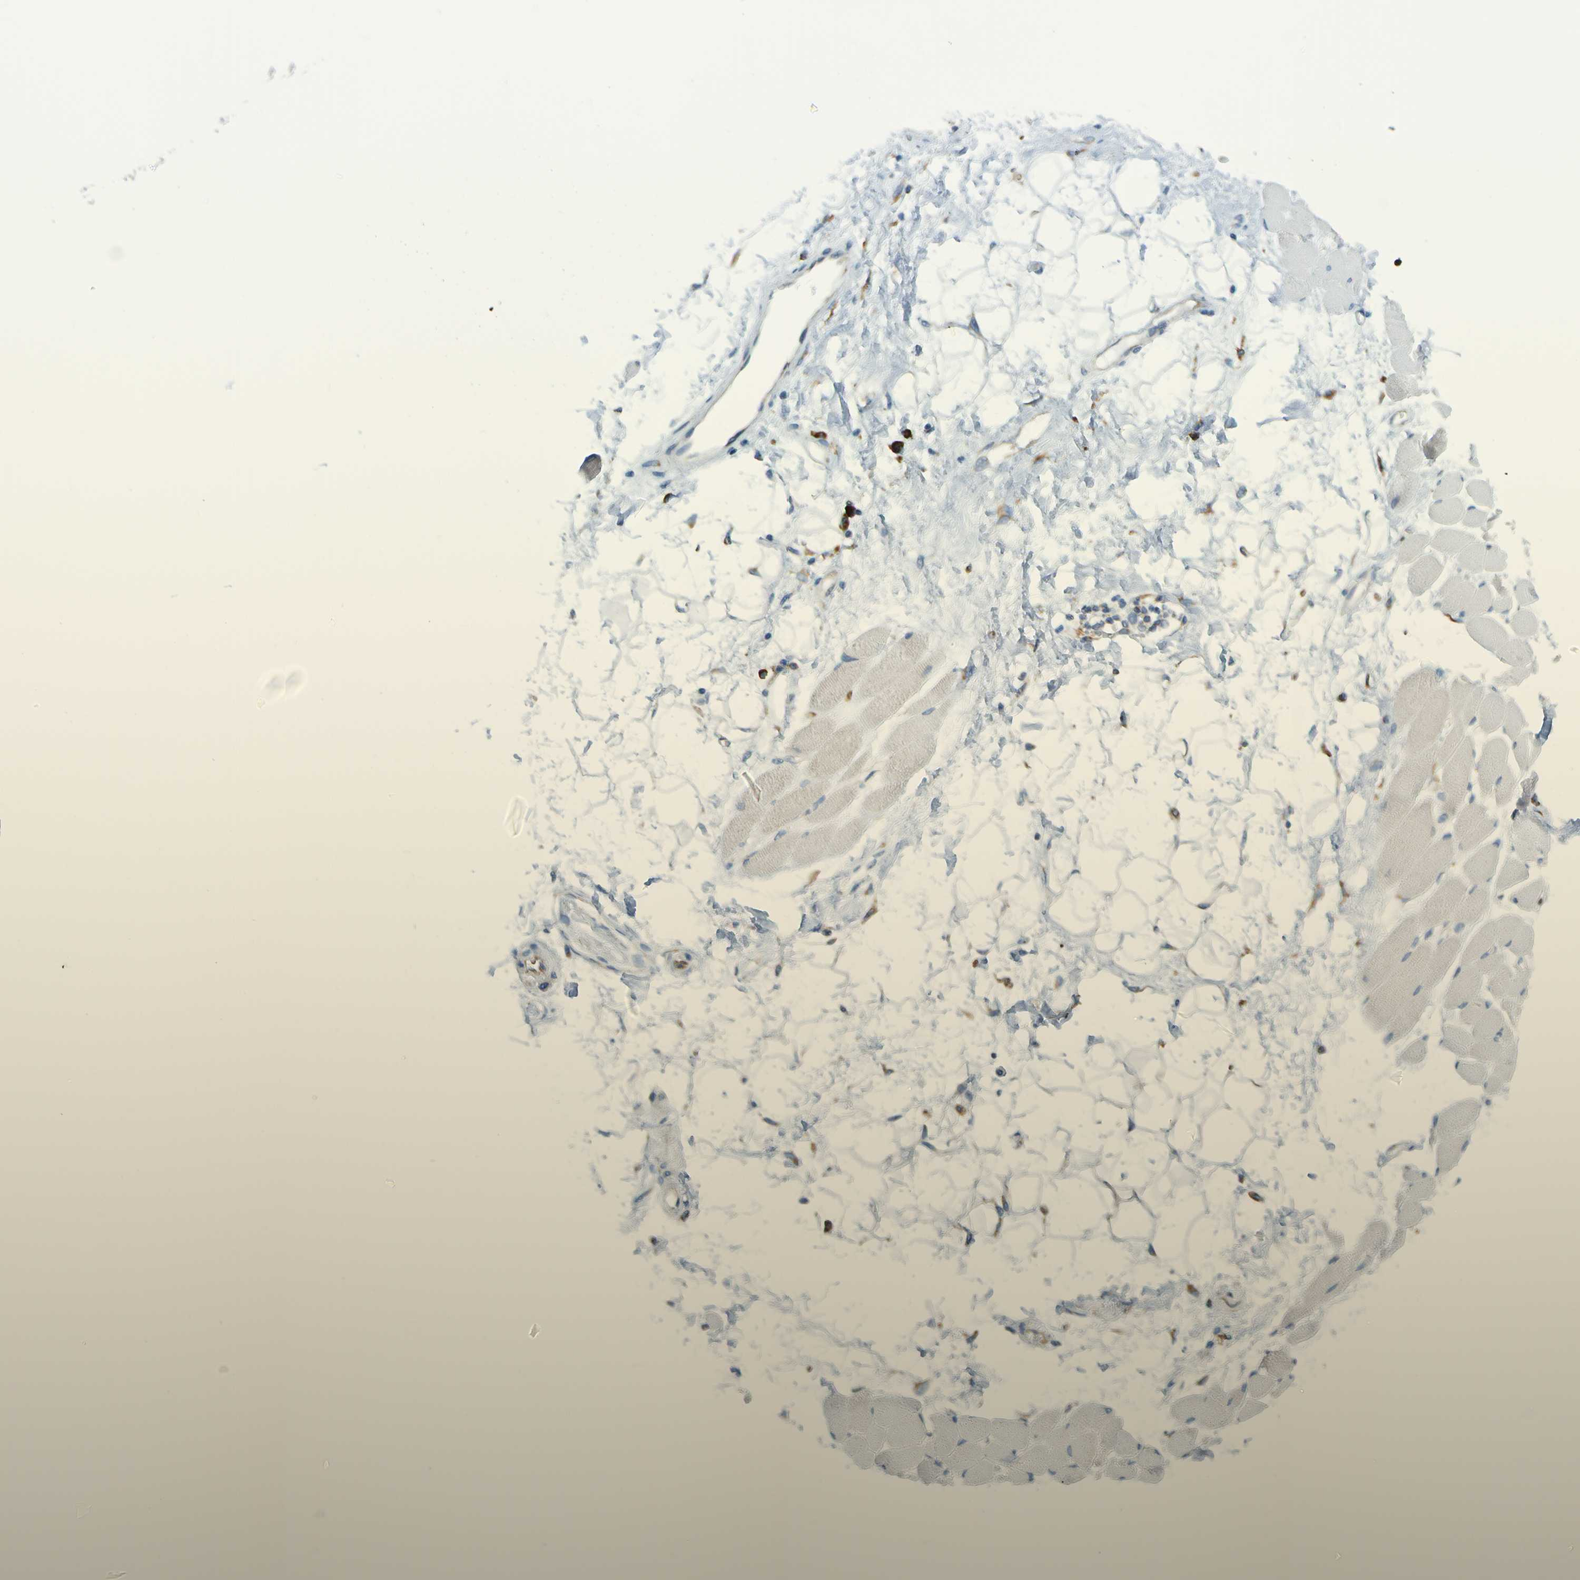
{"staining": {"intensity": "negative", "quantity": "none", "location": "none"}, "tissue": "skeletal muscle", "cell_type": "Myocytes", "image_type": "normal", "snomed": [{"axis": "morphology", "description": "Normal tissue, NOS"}, {"axis": "topography", "description": "Skeletal muscle"}, {"axis": "topography", "description": "Peripheral nerve tissue"}], "caption": "Histopathology image shows no significant protein expression in myocytes of benign skeletal muscle.", "gene": "SSR1", "patient": {"sex": "female", "age": 84}}